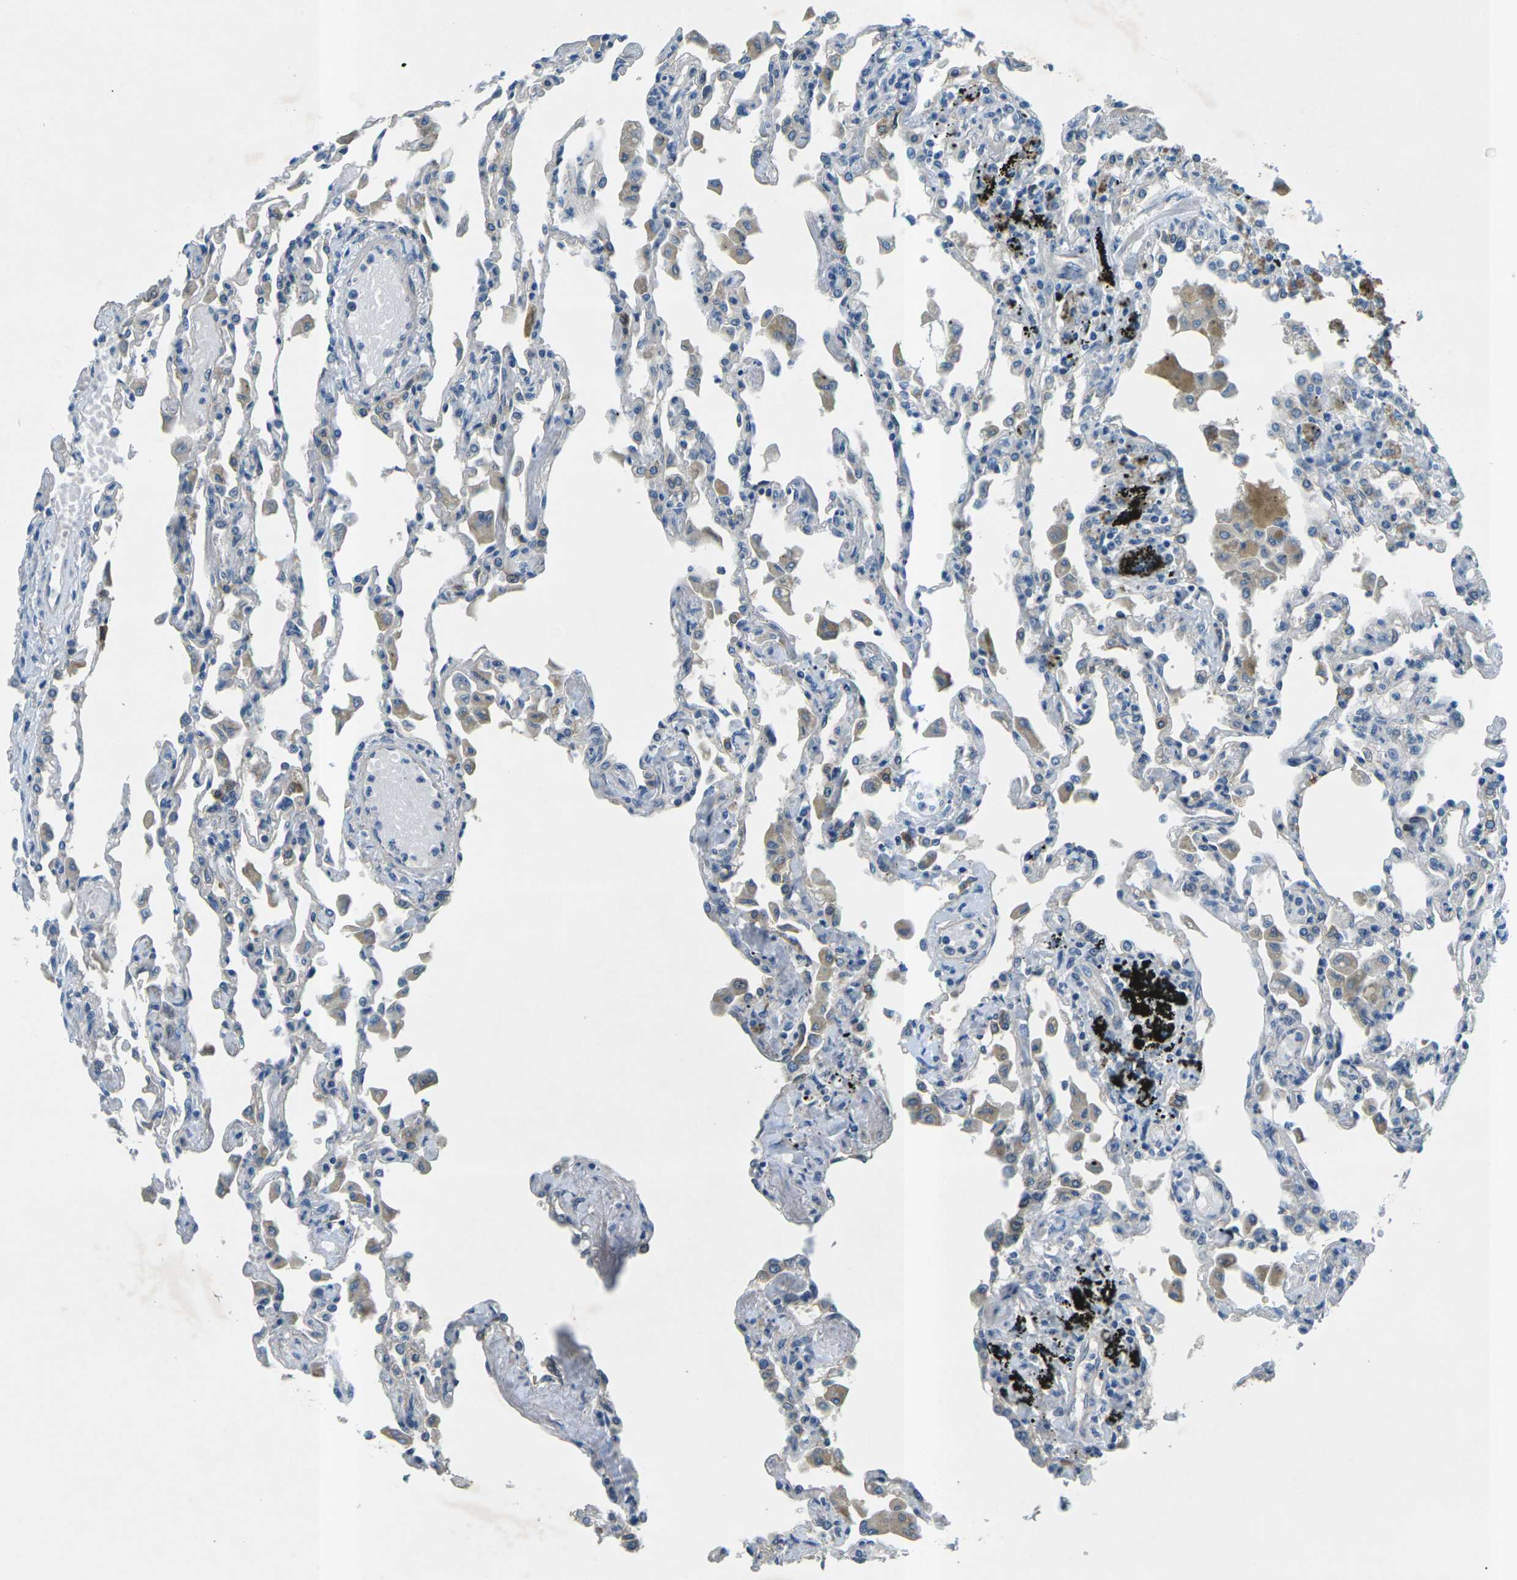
{"staining": {"intensity": "negative", "quantity": "none", "location": "none"}, "tissue": "lung", "cell_type": "Alveolar cells", "image_type": "normal", "snomed": [{"axis": "morphology", "description": "Normal tissue, NOS"}, {"axis": "topography", "description": "Bronchus"}, {"axis": "topography", "description": "Lung"}], "caption": "A high-resolution photomicrograph shows immunohistochemistry (IHC) staining of unremarkable lung, which shows no significant expression in alveolar cells.", "gene": "CTNND1", "patient": {"sex": "female", "age": 49}}